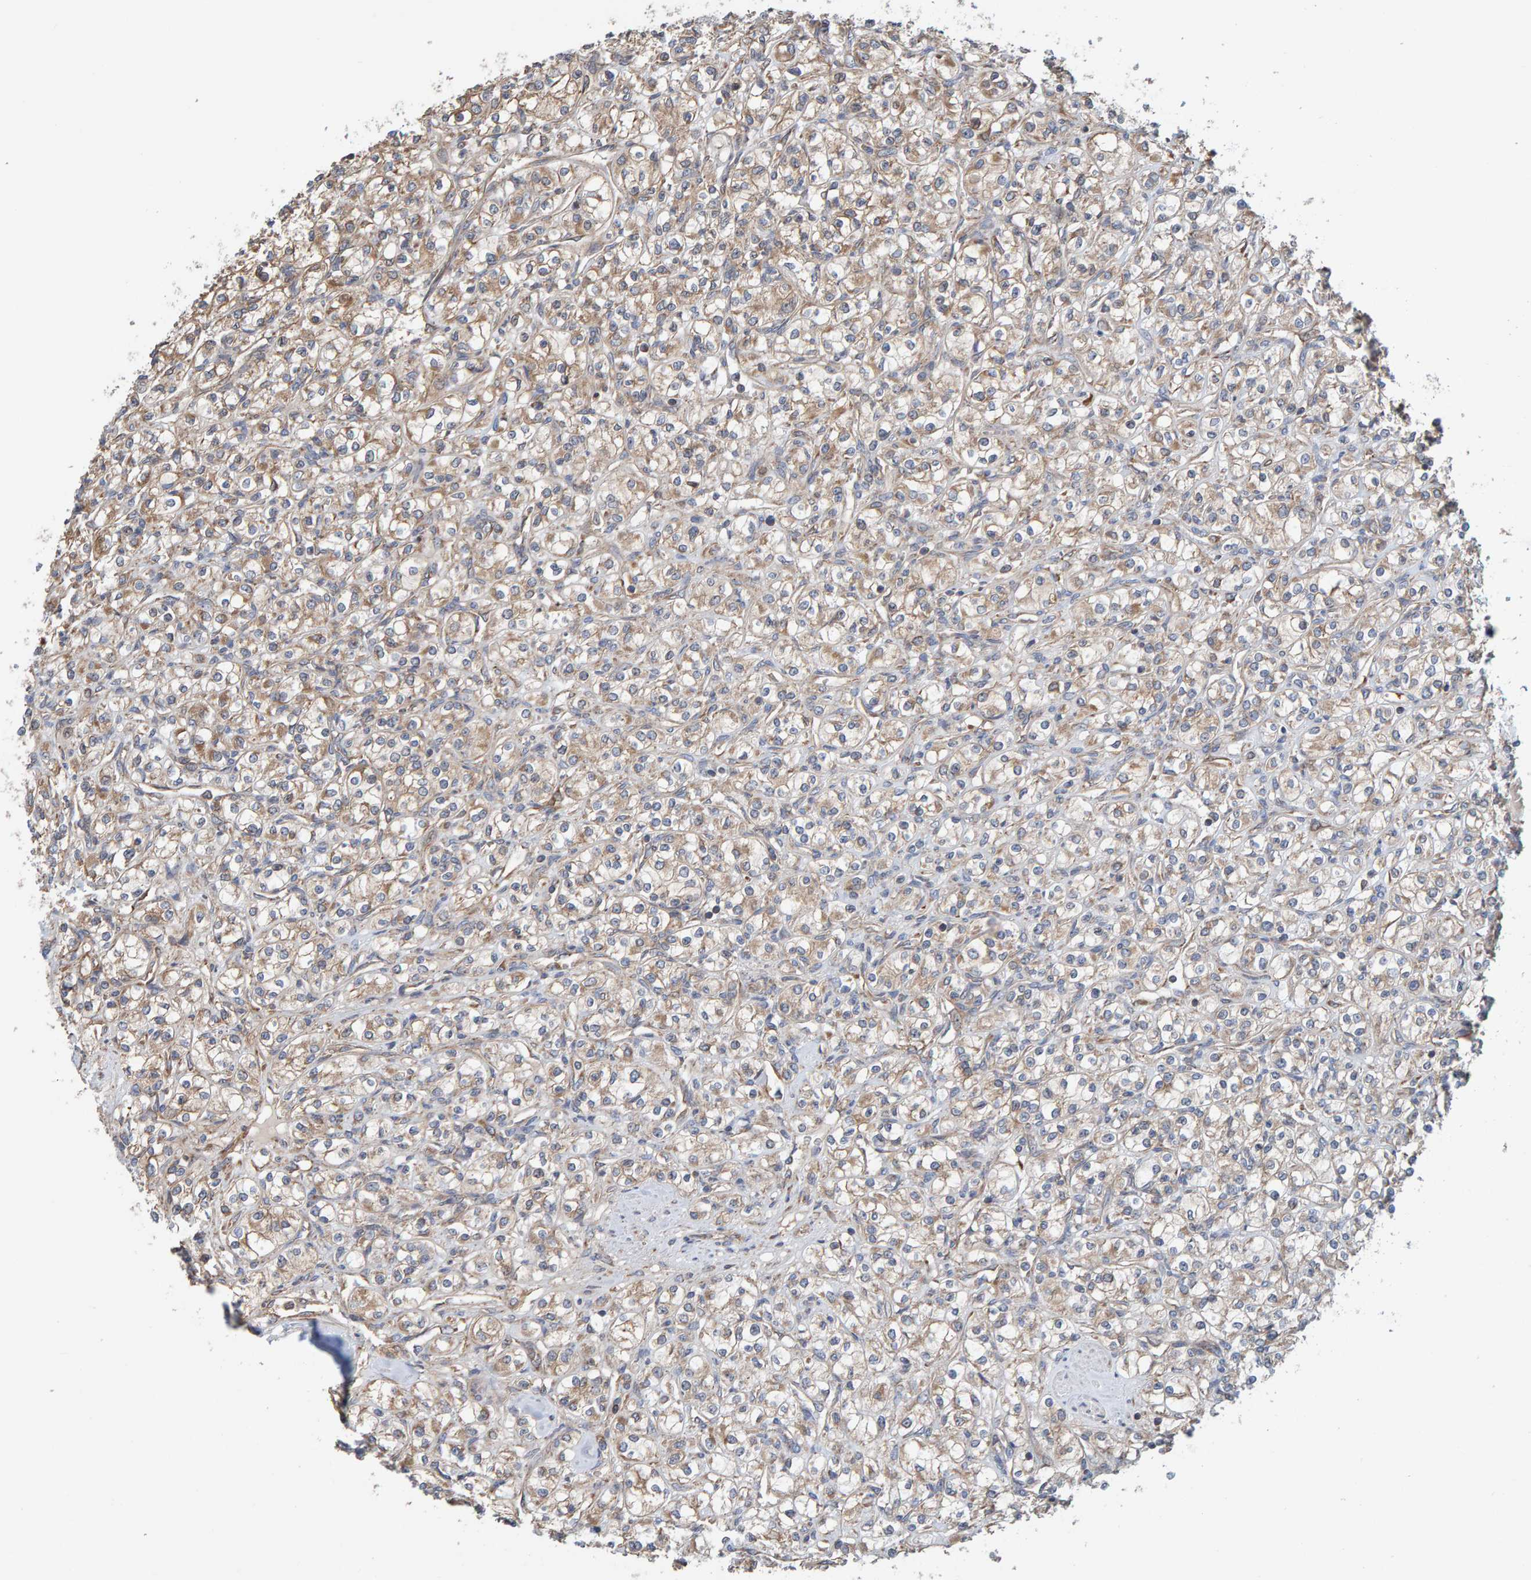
{"staining": {"intensity": "weak", "quantity": ">75%", "location": "cytoplasmic/membranous"}, "tissue": "renal cancer", "cell_type": "Tumor cells", "image_type": "cancer", "snomed": [{"axis": "morphology", "description": "Adenocarcinoma, NOS"}, {"axis": "topography", "description": "Kidney"}], "caption": "IHC micrograph of human renal cancer (adenocarcinoma) stained for a protein (brown), which displays low levels of weak cytoplasmic/membranous expression in about >75% of tumor cells.", "gene": "MRPL45", "patient": {"sex": "male", "age": 77}}